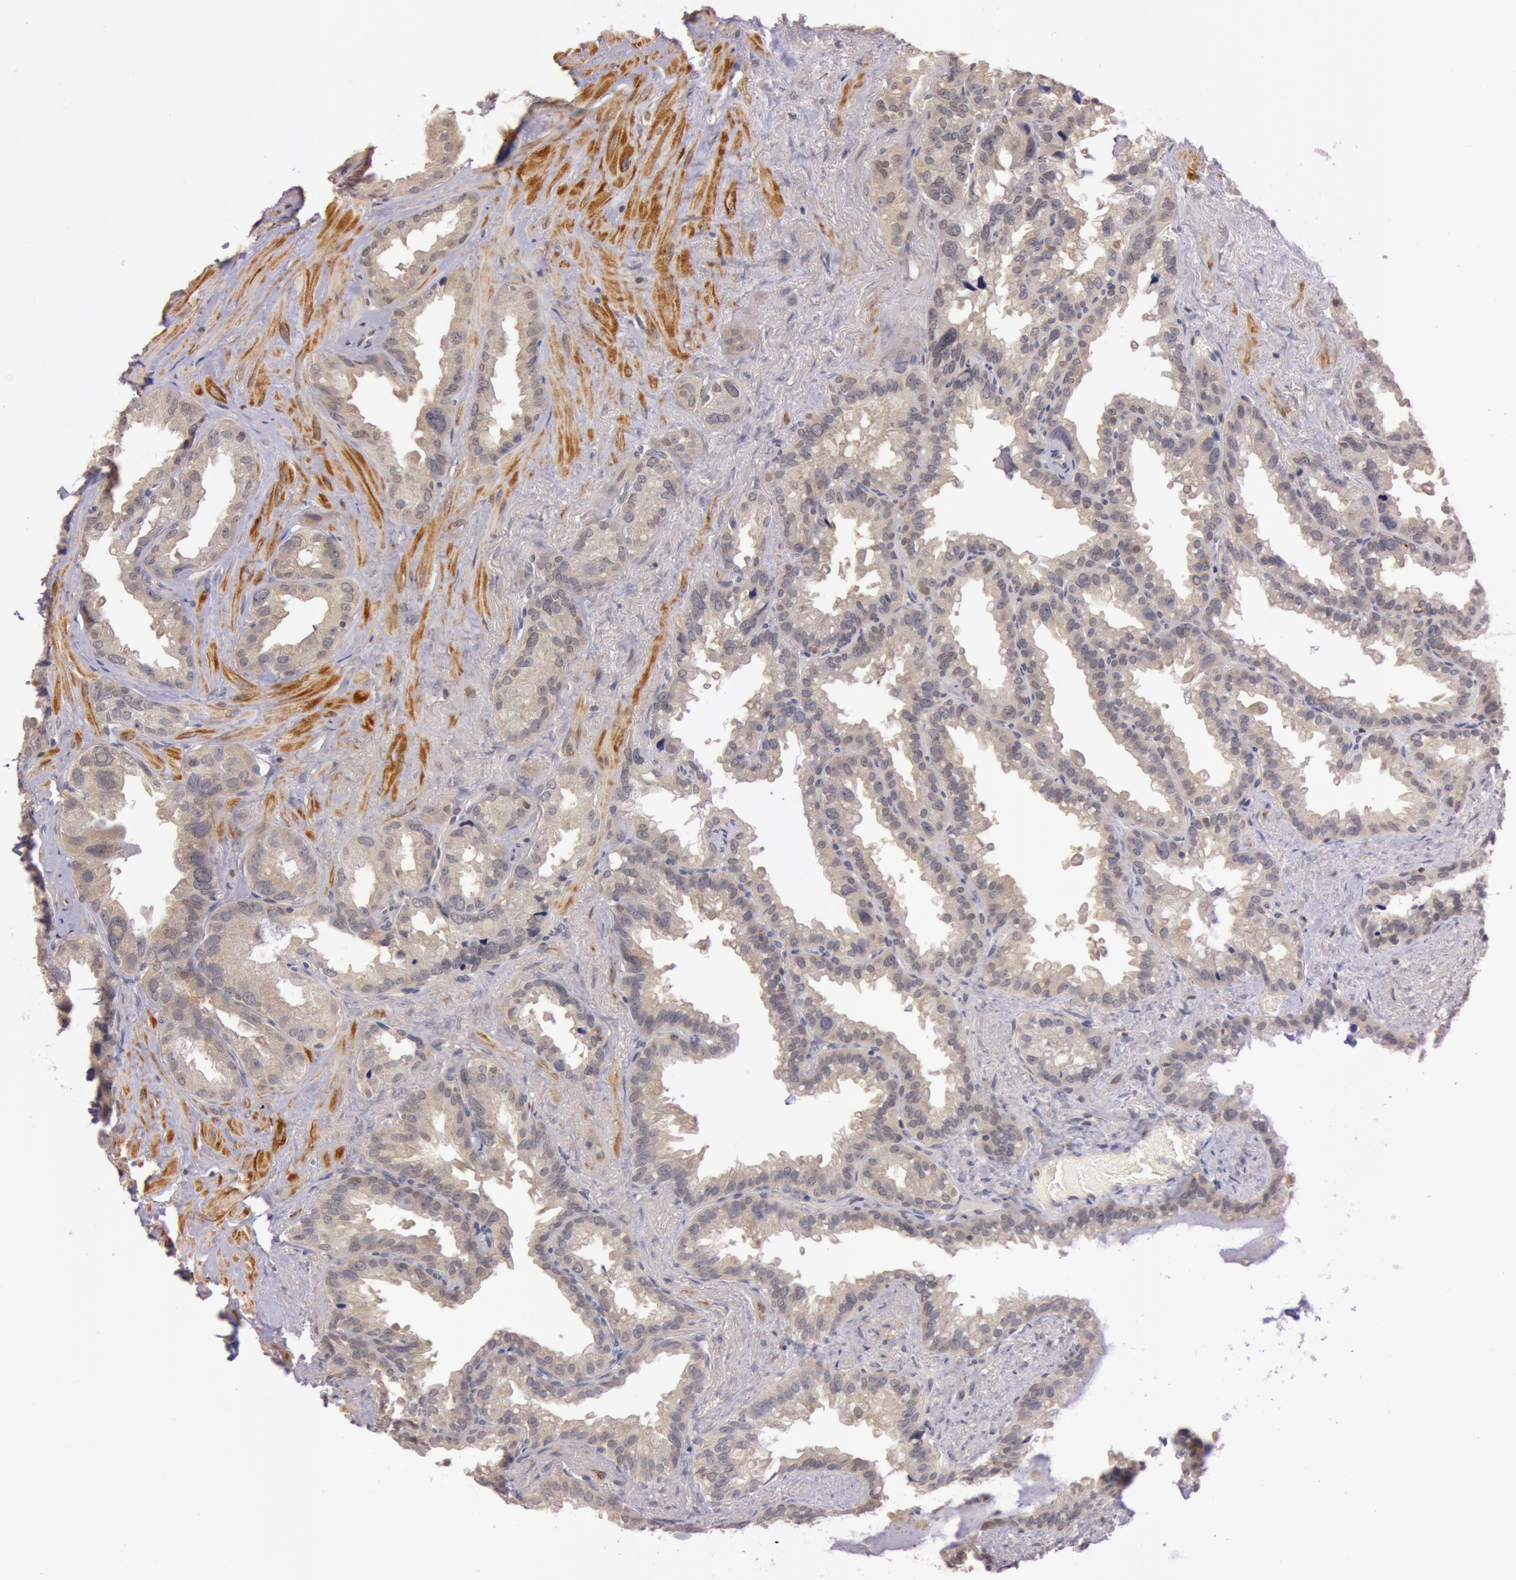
{"staining": {"intensity": "weak", "quantity": ">75%", "location": "cytoplasmic/membranous"}, "tissue": "seminal vesicle", "cell_type": "Glandular cells", "image_type": "normal", "snomed": [{"axis": "morphology", "description": "Normal tissue, NOS"}, {"axis": "topography", "description": "Prostate"}, {"axis": "topography", "description": "Seminal veicle"}], "caption": "Approximately >75% of glandular cells in normal seminal vesicle show weak cytoplasmic/membranous protein expression as visualized by brown immunohistochemical staining.", "gene": "ATG2B", "patient": {"sex": "male", "age": 63}}